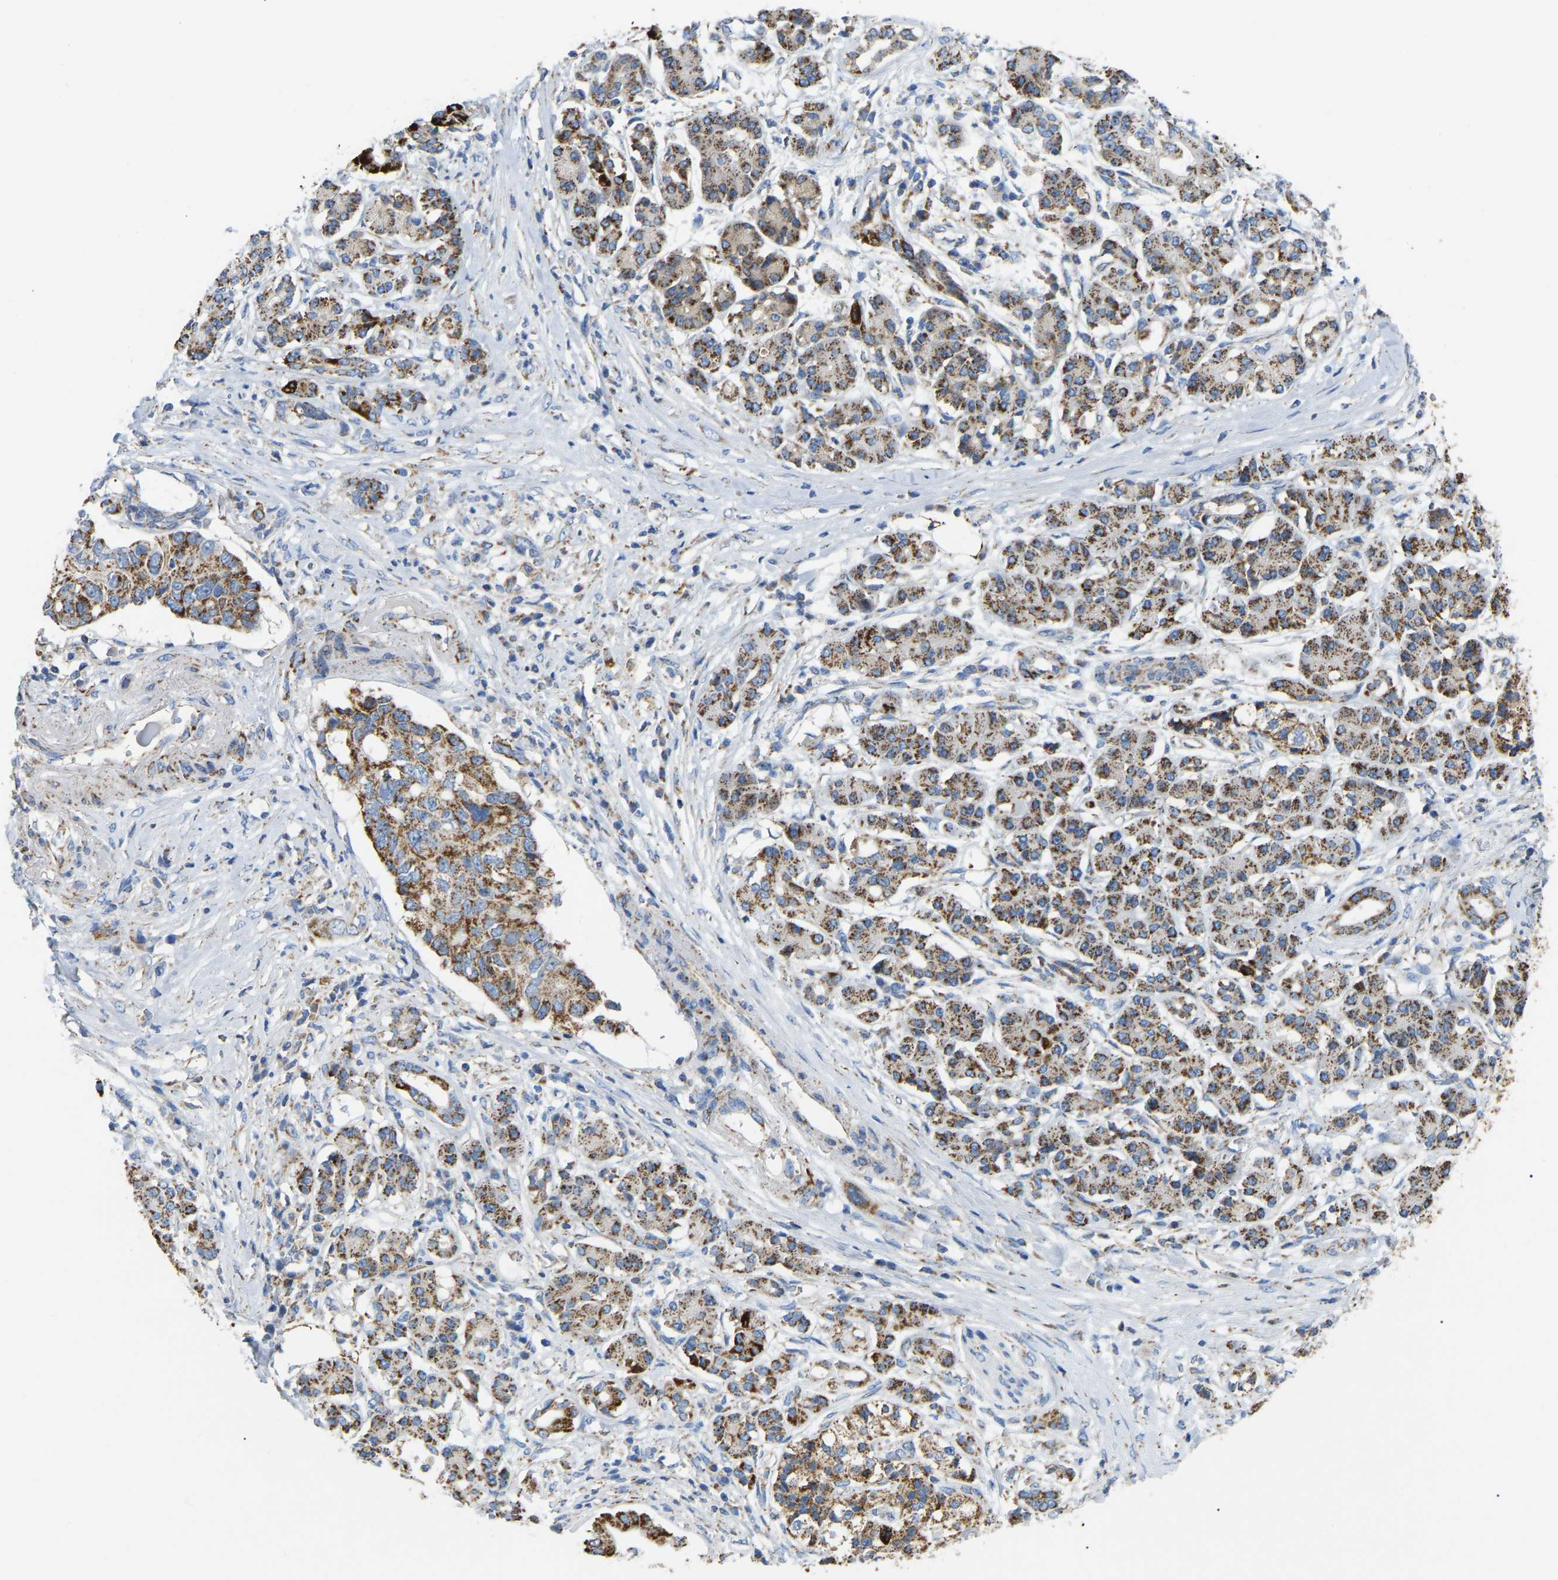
{"staining": {"intensity": "moderate", "quantity": ">75%", "location": "cytoplasmic/membranous"}, "tissue": "pancreatic cancer", "cell_type": "Tumor cells", "image_type": "cancer", "snomed": [{"axis": "morphology", "description": "Adenocarcinoma, NOS"}, {"axis": "topography", "description": "Pancreas"}], "caption": "Pancreatic adenocarcinoma stained with DAB (3,3'-diaminobenzidine) immunohistochemistry shows medium levels of moderate cytoplasmic/membranous expression in approximately >75% of tumor cells.", "gene": "HIBADH", "patient": {"sex": "female", "age": 56}}